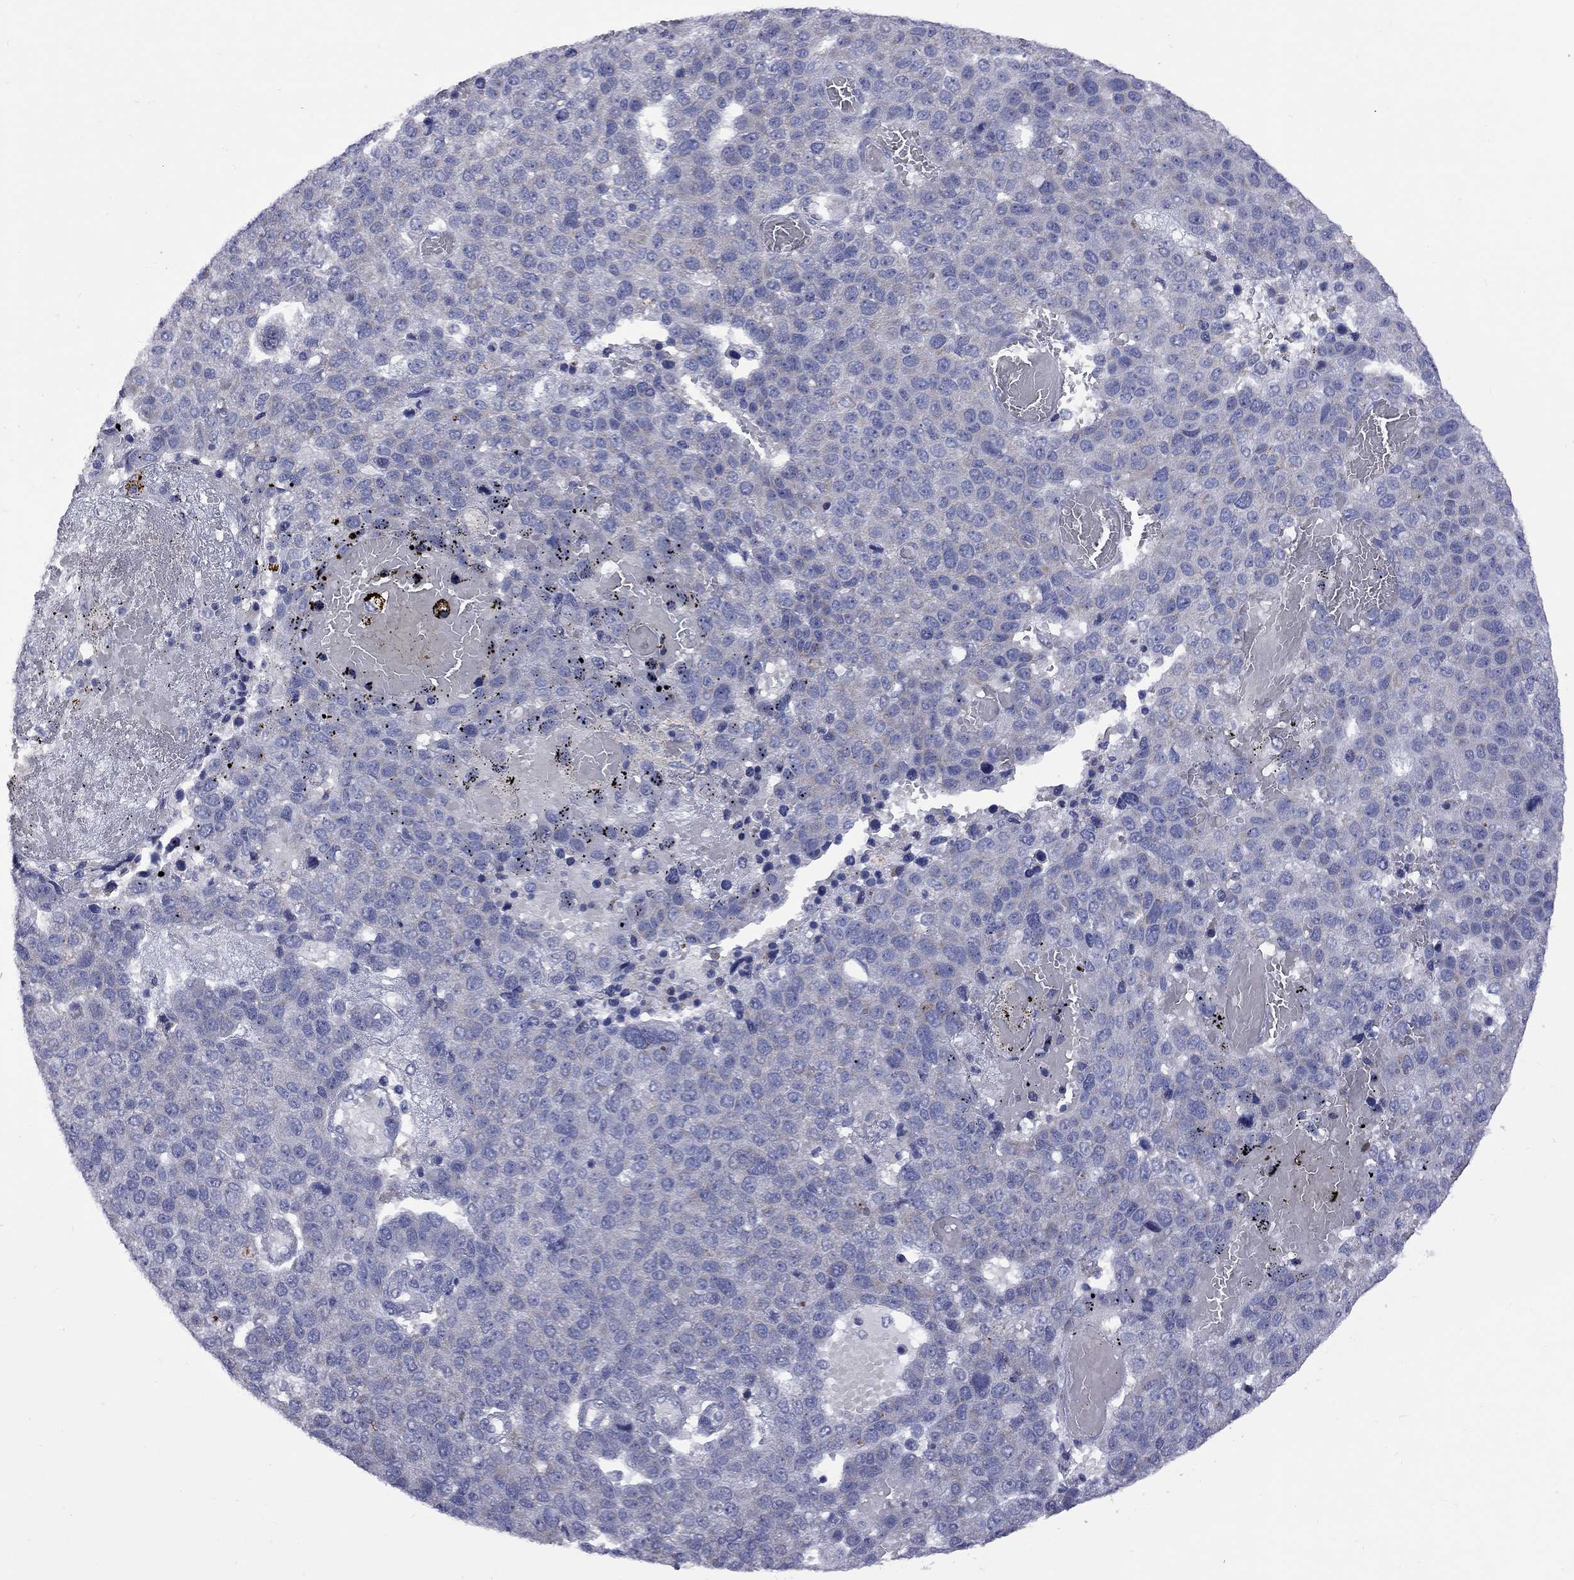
{"staining": {"intensity": "negative", "quantity": "none", "location": "none"}, "tissue": "pancreatic cancer", "cell_type": "Tumor cells", "image_type": "cancer", "snomed": [{"axis": "morphology", "description": "Adenocarcinoma, NOS"}, {"axis": "topography", "description": "Pancreas"}], "caption": "IHC image of neoplastic tissue: pancreatic cancer stained with DAB (3,3'-diaminobenzidine) demonstrates no significant protein expression in tumor cells. Brightfield microscopy of immunohistochemistry stained with DAB (3,3'-diaminobenzidine) (brown) and hematoxylin (blue), captured at high magnification.", "gene": "ABCB4", "patient": {"sex": "female", "age": 61}}